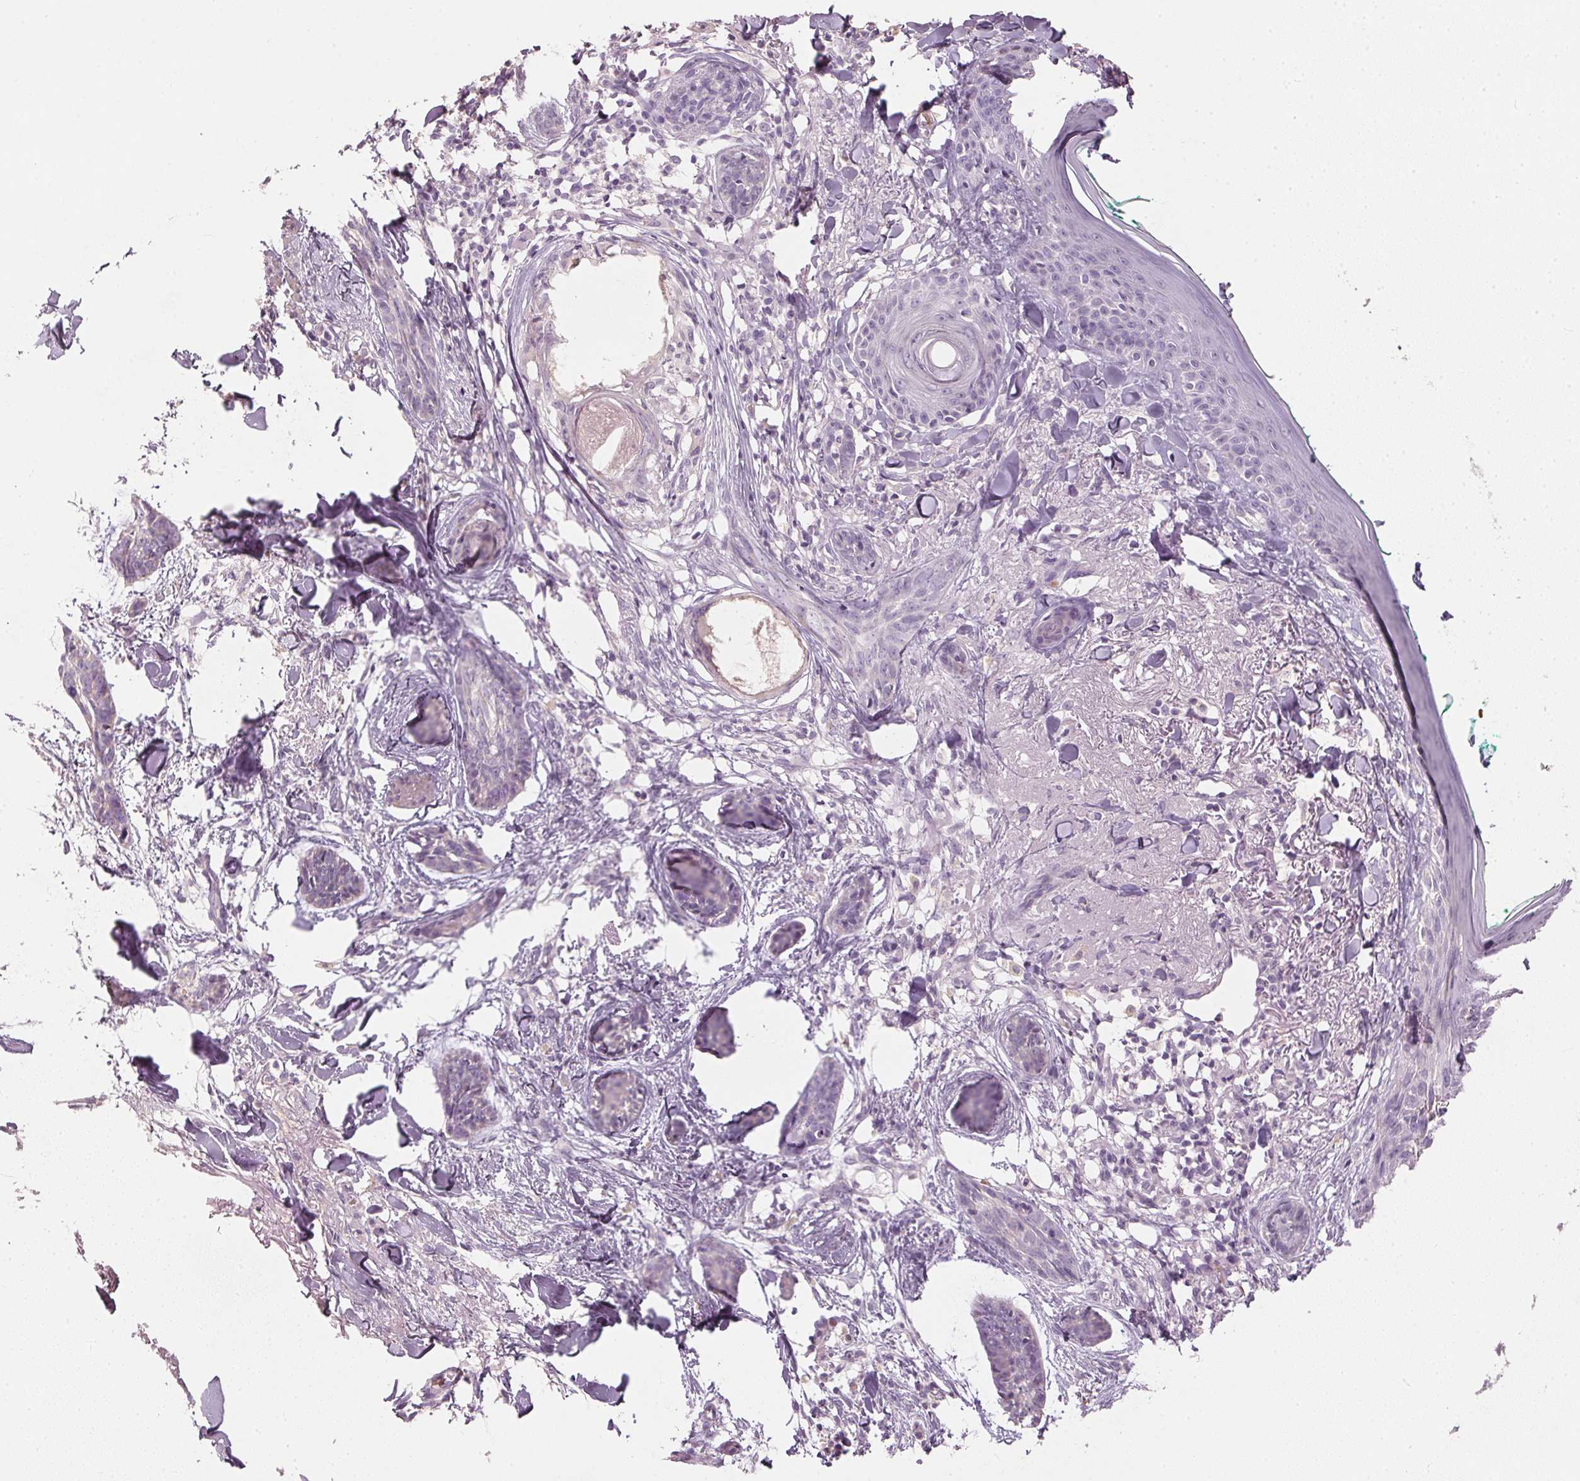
{"staining": {"intensity": "negative", "quantity": "none", "location": "none"}, "tissue": "skin cancer", "cell_type": "Tumor cells", "image_type": "cancer", "snomed": [{"axis": "morphology", "description": "Basal cell carcinoma"}, {"axis": "topography", "description": "Skin"}], "caption": "Basal cell carcinoma (skin) was stained to show a protein in brown. There is no significant staining in tumor cells. (DAB IHC with hematoxylin counter stain).", "gene": "HSD17B1", "patient": {"sex": "female", "age": 78}}